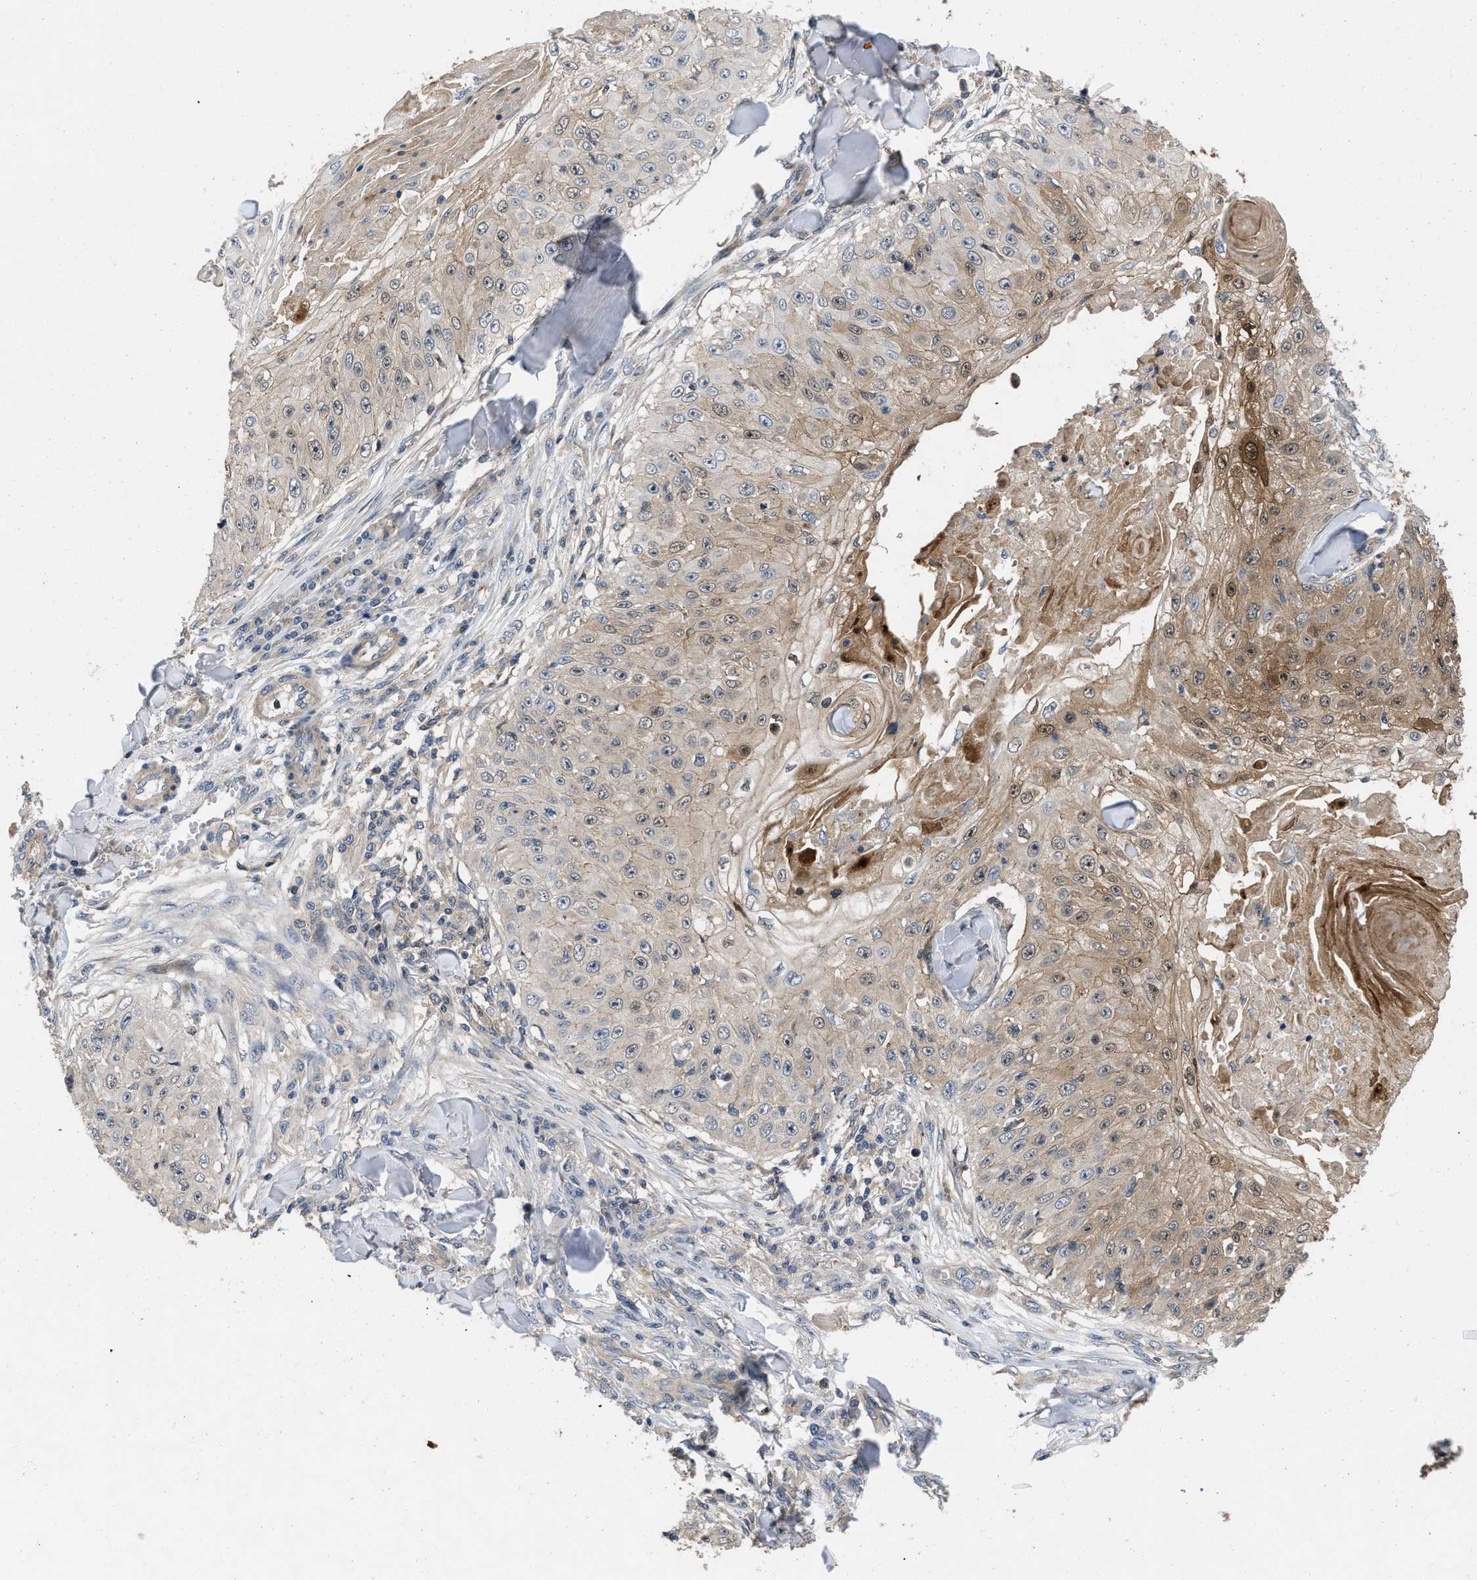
{"staining": {"intensity": "moderate", "quantity": ">75%", "location": "cytoplasmic/membranous"}, "tissue": "skin cancer", "cell_type": "Tumor cells", "image_type": "cancer", "snomed": [{"axis": "morphology", "description": "Squamous cell carcinoma, NOS"}, {"axis": "topography", "description": "Skin"}], "caption": "Immunohistochemistry histopathology image of neoplastic tissue: skin cancer (squamous cell carcinoma) stained using IHC shows medium levels of moderate protein expression localized specifically in the cytoplasmic/membranous of tumor cells, appearing as a cytoplasmic/membranous brown color.", "gene": "PRDM14", "patient": {"sex": "male", "age": 86}}